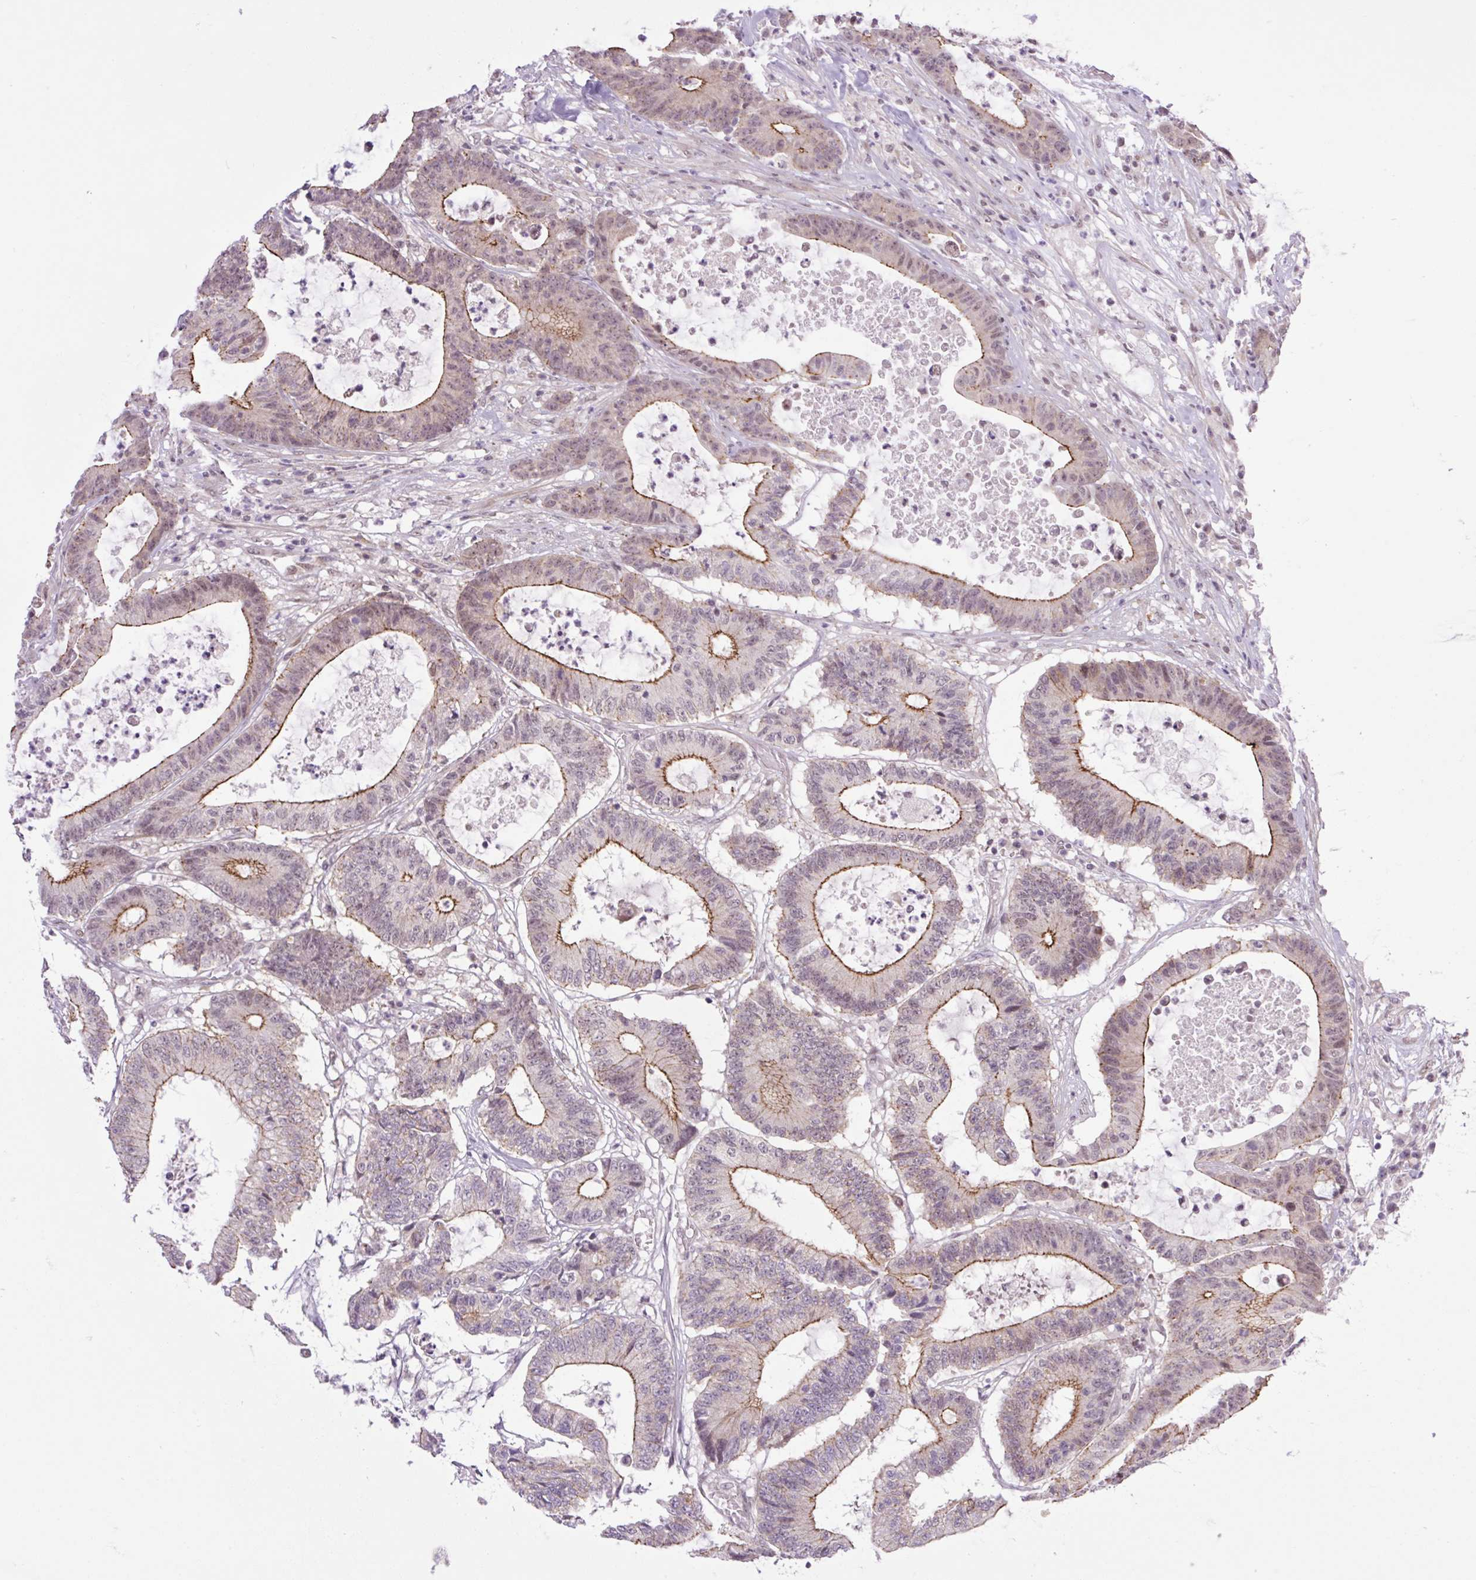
{"staining": {"intensity": "moderate", "quantity": "25%-75%", "location": "cytoplasmic/membranous"}, "tissue": "colorectal cancer", "cell_type": "Tumor cells", "image_type": "cancer", "snomed": [{"axis": "morphology", "description": "Adenocarcinoma, NOS"}, {"axis": "topography", "description": "Colon"}], "caption": "Colorectal cancer tissue displays moderate cytoplasmic/membranous expression in approximately 25%-75% of tumor cells, visualized by immunohistochemistry.", "gene": "ICE1", "patient": {"sex": "female", "age": 84}}